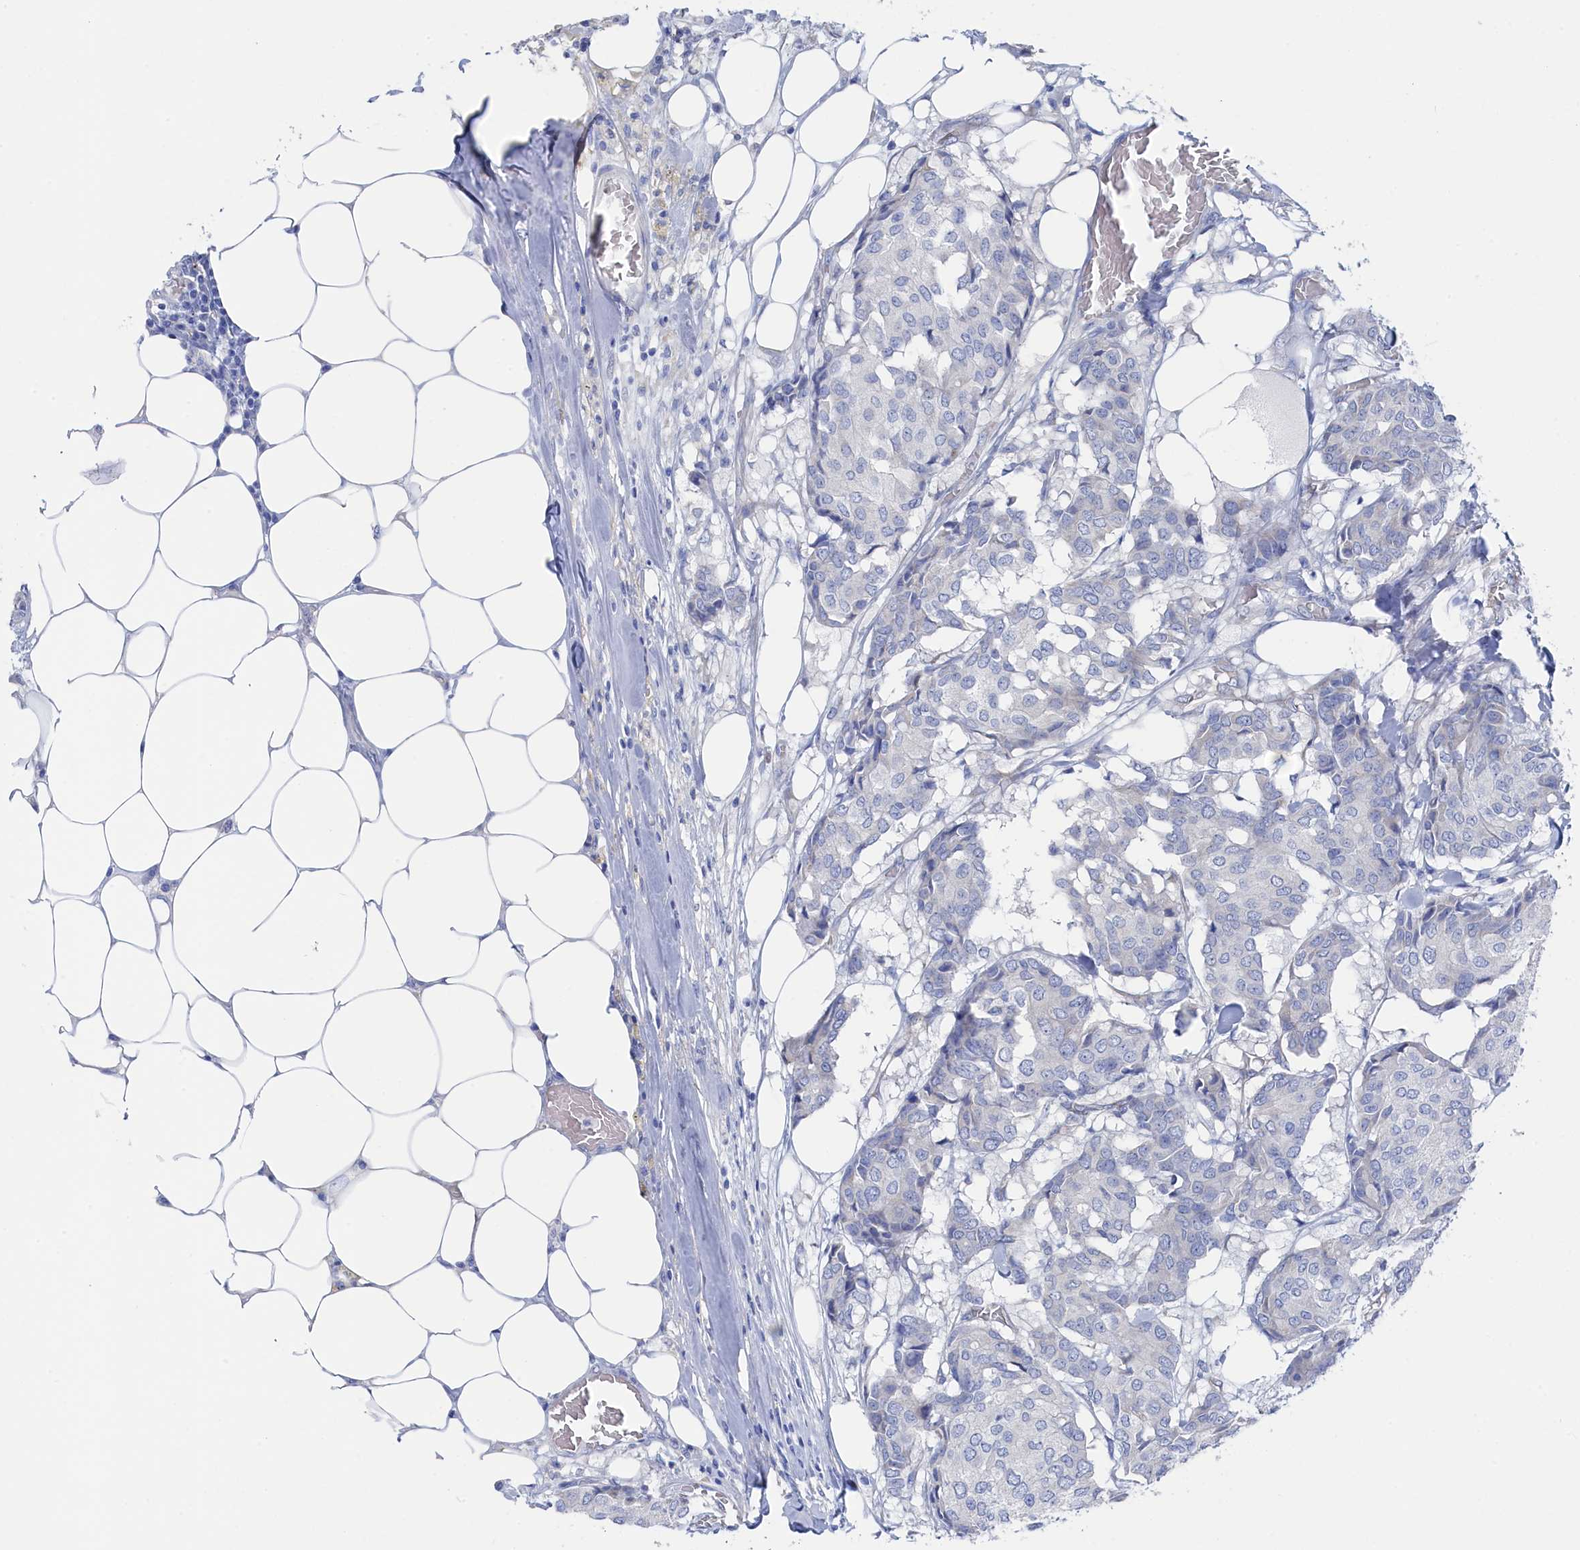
{"staining": {"intensity": "negative", "quantity": "none", "location": "none"}, "tissue": "breast cancer", "cell_type": "Tumor cells", "image_type": "cancer", "snomed": [{"axis": "morphology", "description": "Duct carcinoma"}, {"axis": "topography", "description": "Breast"}], "caption": "This histopathology image is of breast cancer stained with immunohistochemistry to label a protein in brown with the nuclei are counter-stained blue. There is no staining in tumor cells.", "gene": "TMOD2", "patient": {"sex": "female", "age": 75}}